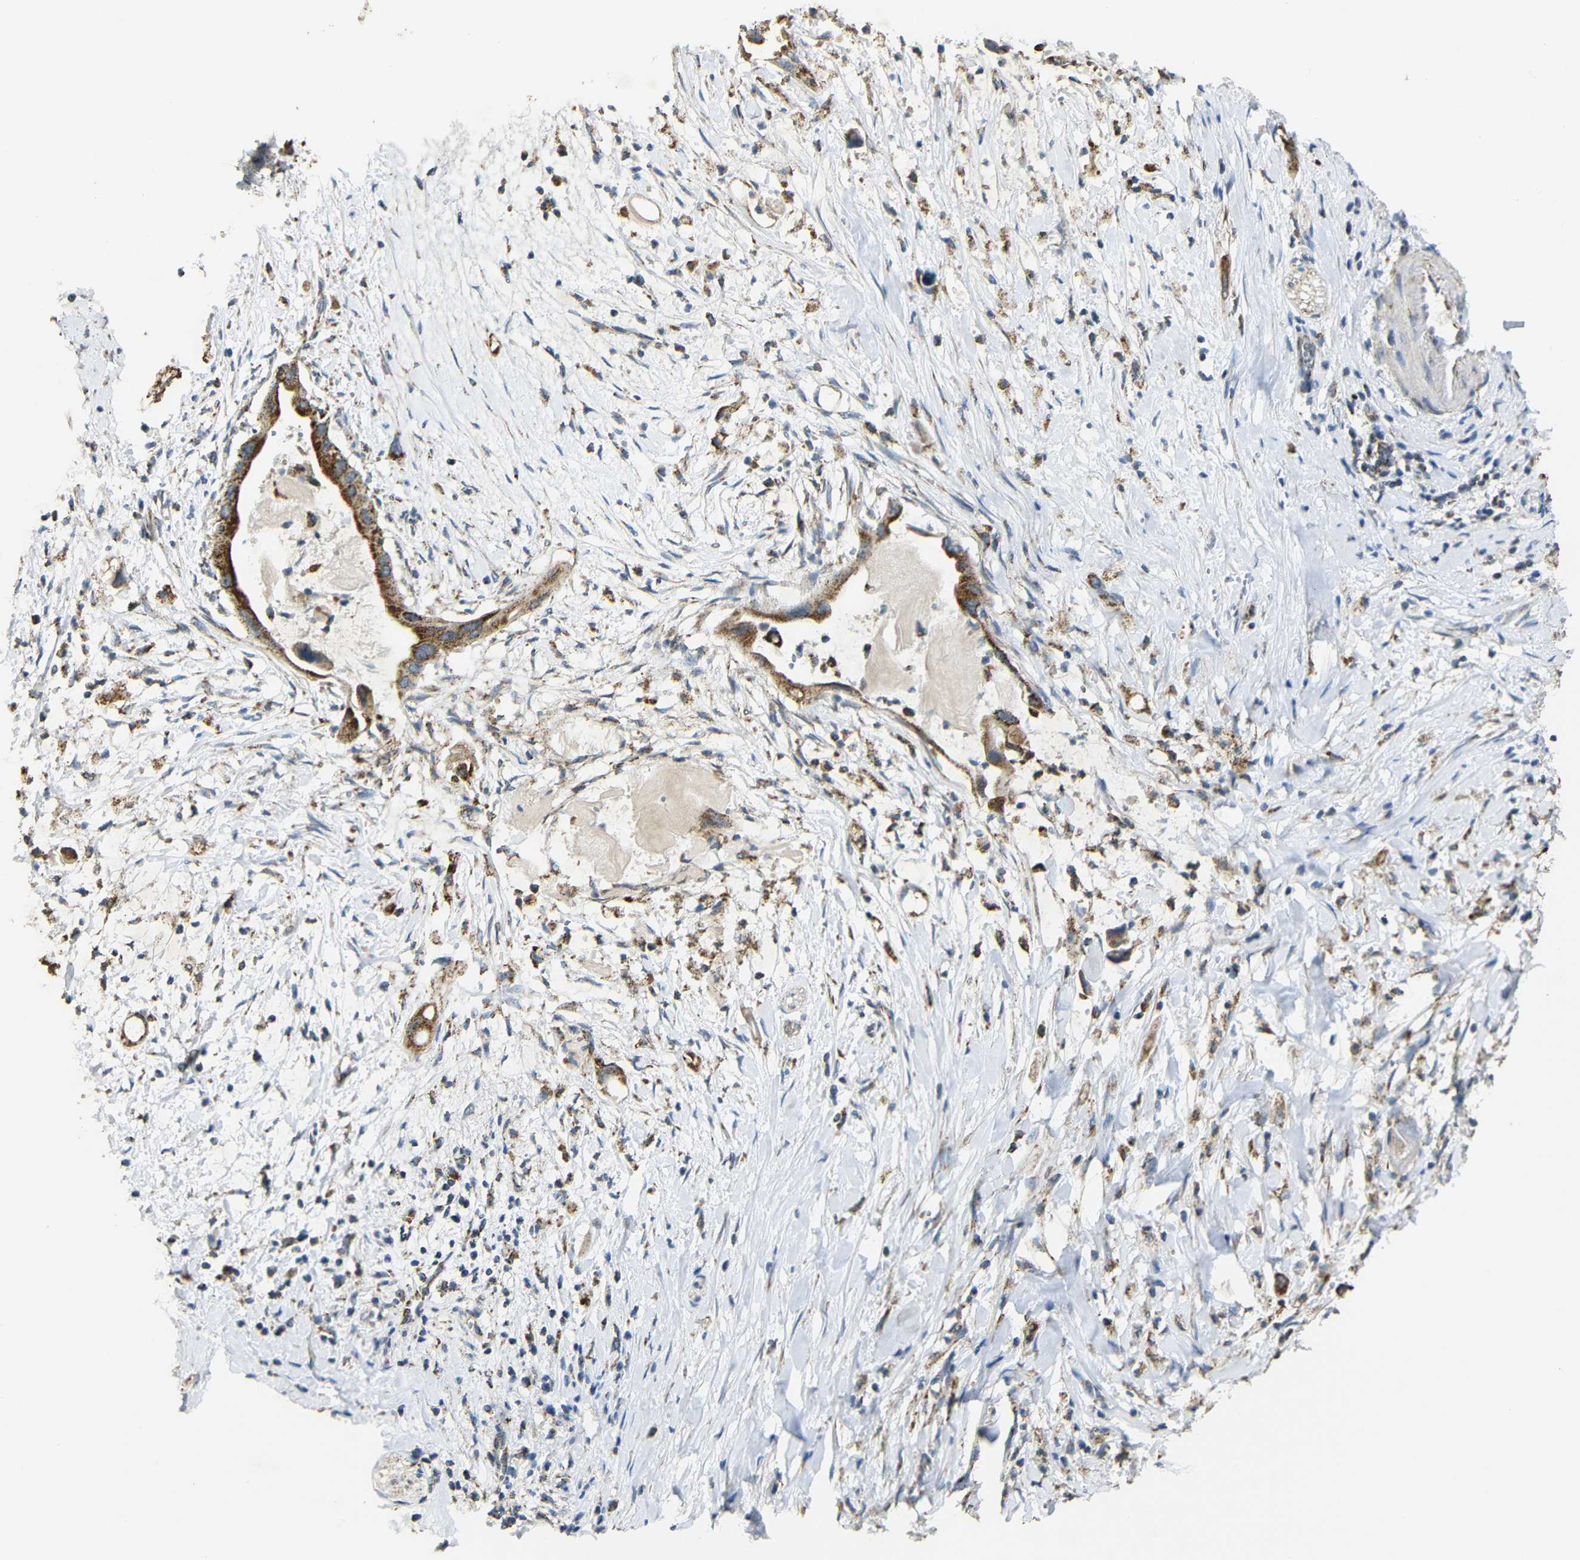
{"staining": {"intensity": "moderate", "quantity": ">75%", "location": "cytoplasmic/membranous"}, "tissue": "pancreatic cancer", "cell_type": "Tumor cells", "image_type": "cancer", "snomed": [{"axis": "morphology", "description": "Adenocarcinoma, NOS"}, {"axis": "topography", "description": "Pancreas"}], "caption": "IHC staining of pancreatic cancer (adenocarcinoma), which displays medium levels of moderate cytoplasmic/membranous expression in about >75% of tumor cells indicating moderate cytoplasmic/membranous protein expression. The staining was performed using DAB (3,3'-diaminobenzidine) (brown) for protein detection and nuclei were counterstained in hematoxylin (blue).", "gene": "NR3C2", "patient": {"sex": "male", "age": 55}}